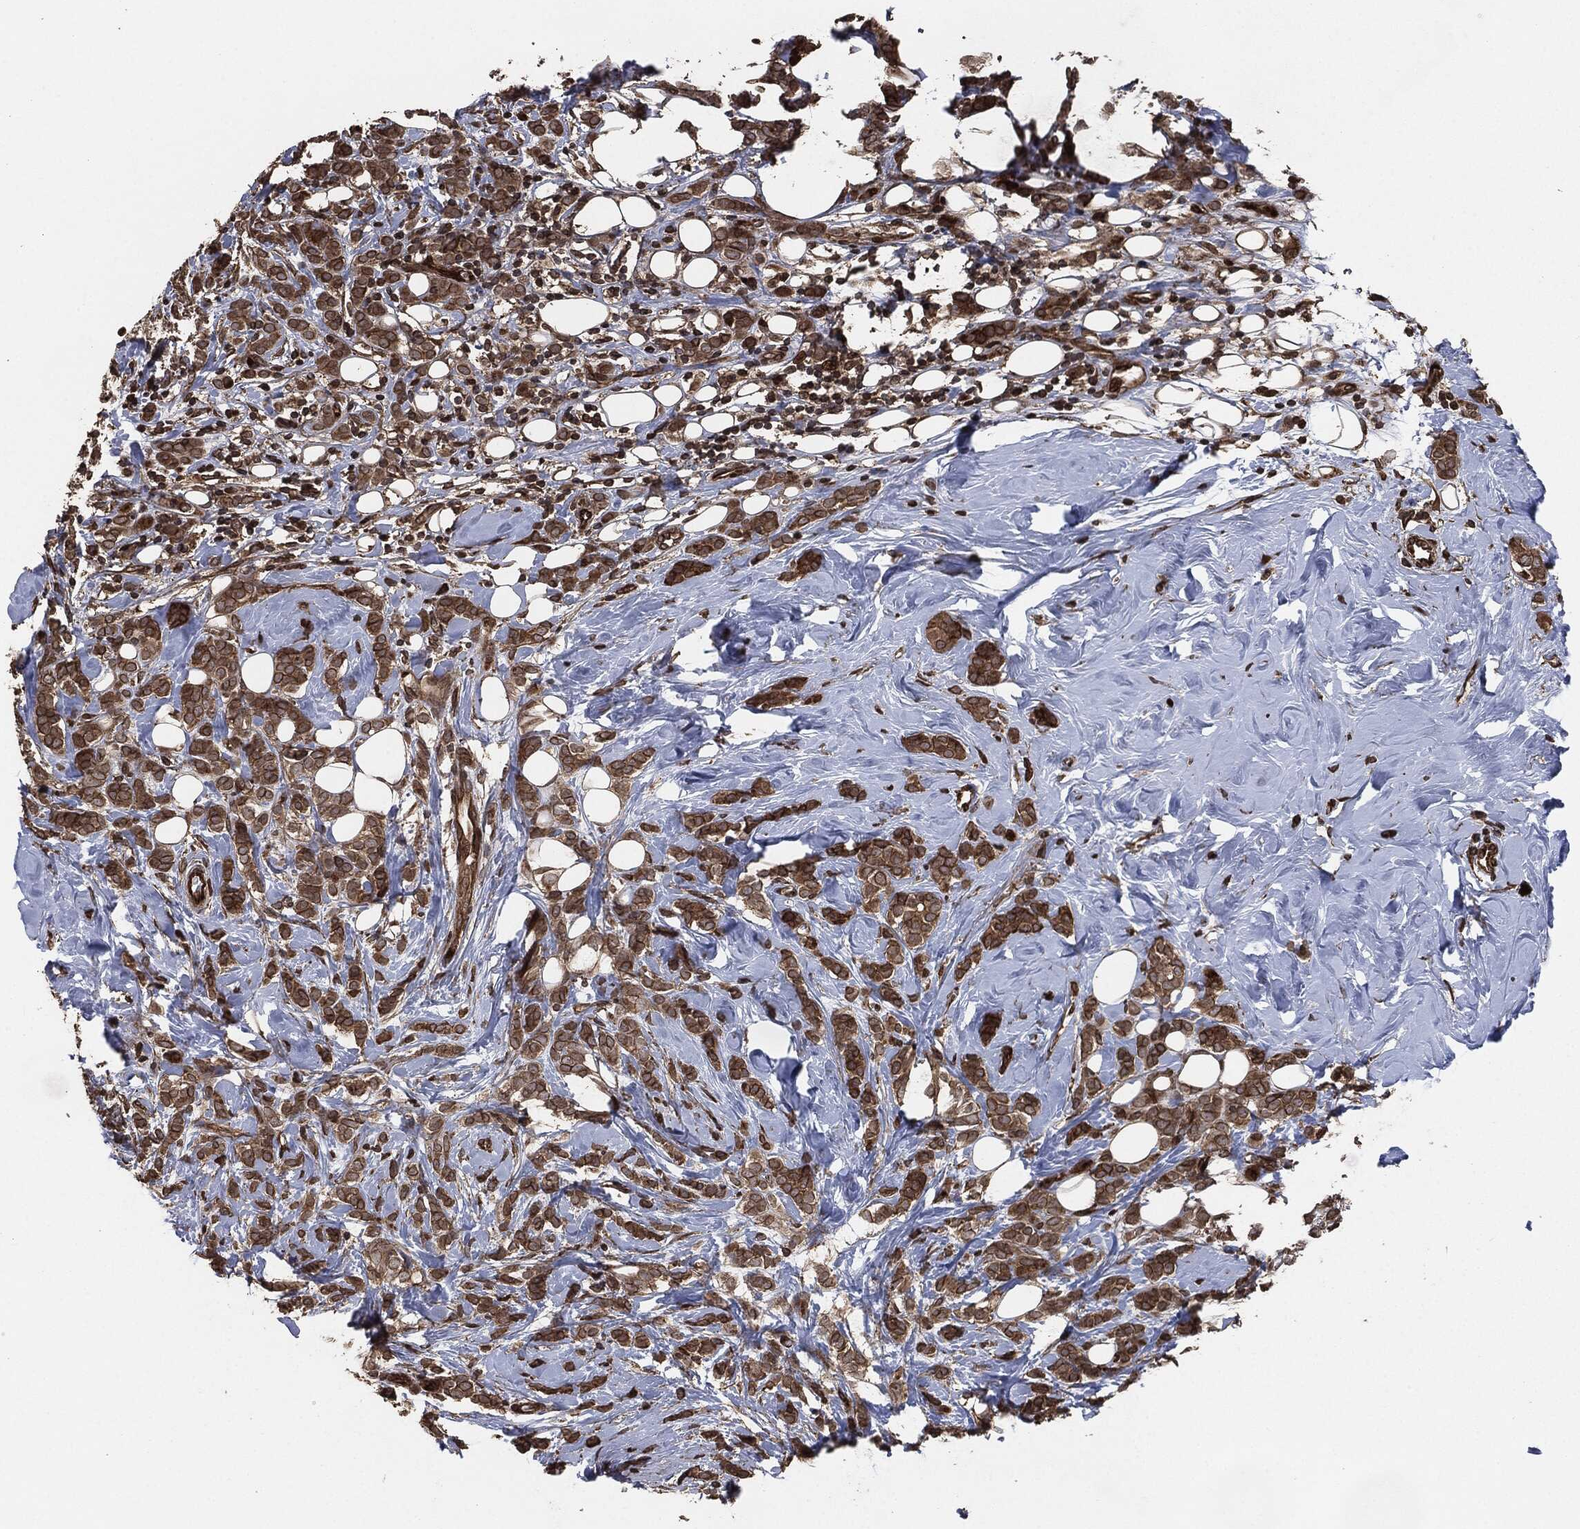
{"staining": {"intensity": "moderate", "quantity": ">75%", "location": "cytoplasmic/membranous"}, "tissue": "breast cancer", "cell_type": "Tumor cells", "image_type": "cancer", "snomed": [{"axis": "morphology", "description": "Lobular carcinoma"}, {"axis": "topography", "description": "Breast"}], "caption": "Immunohistochemical staining of breast lobular carcinoma displays medium levels of moderate cytoplasmic/membranous staining in approximately >75% of tumor cells. Using DAB (3,3'-diaminobenzidine) (brown) and hematoxylin (blue) stains, captured at high magnification using brightfield microscopy.", "gene": "IFIT1", "patient": {"sex": "female", "age": 49}}